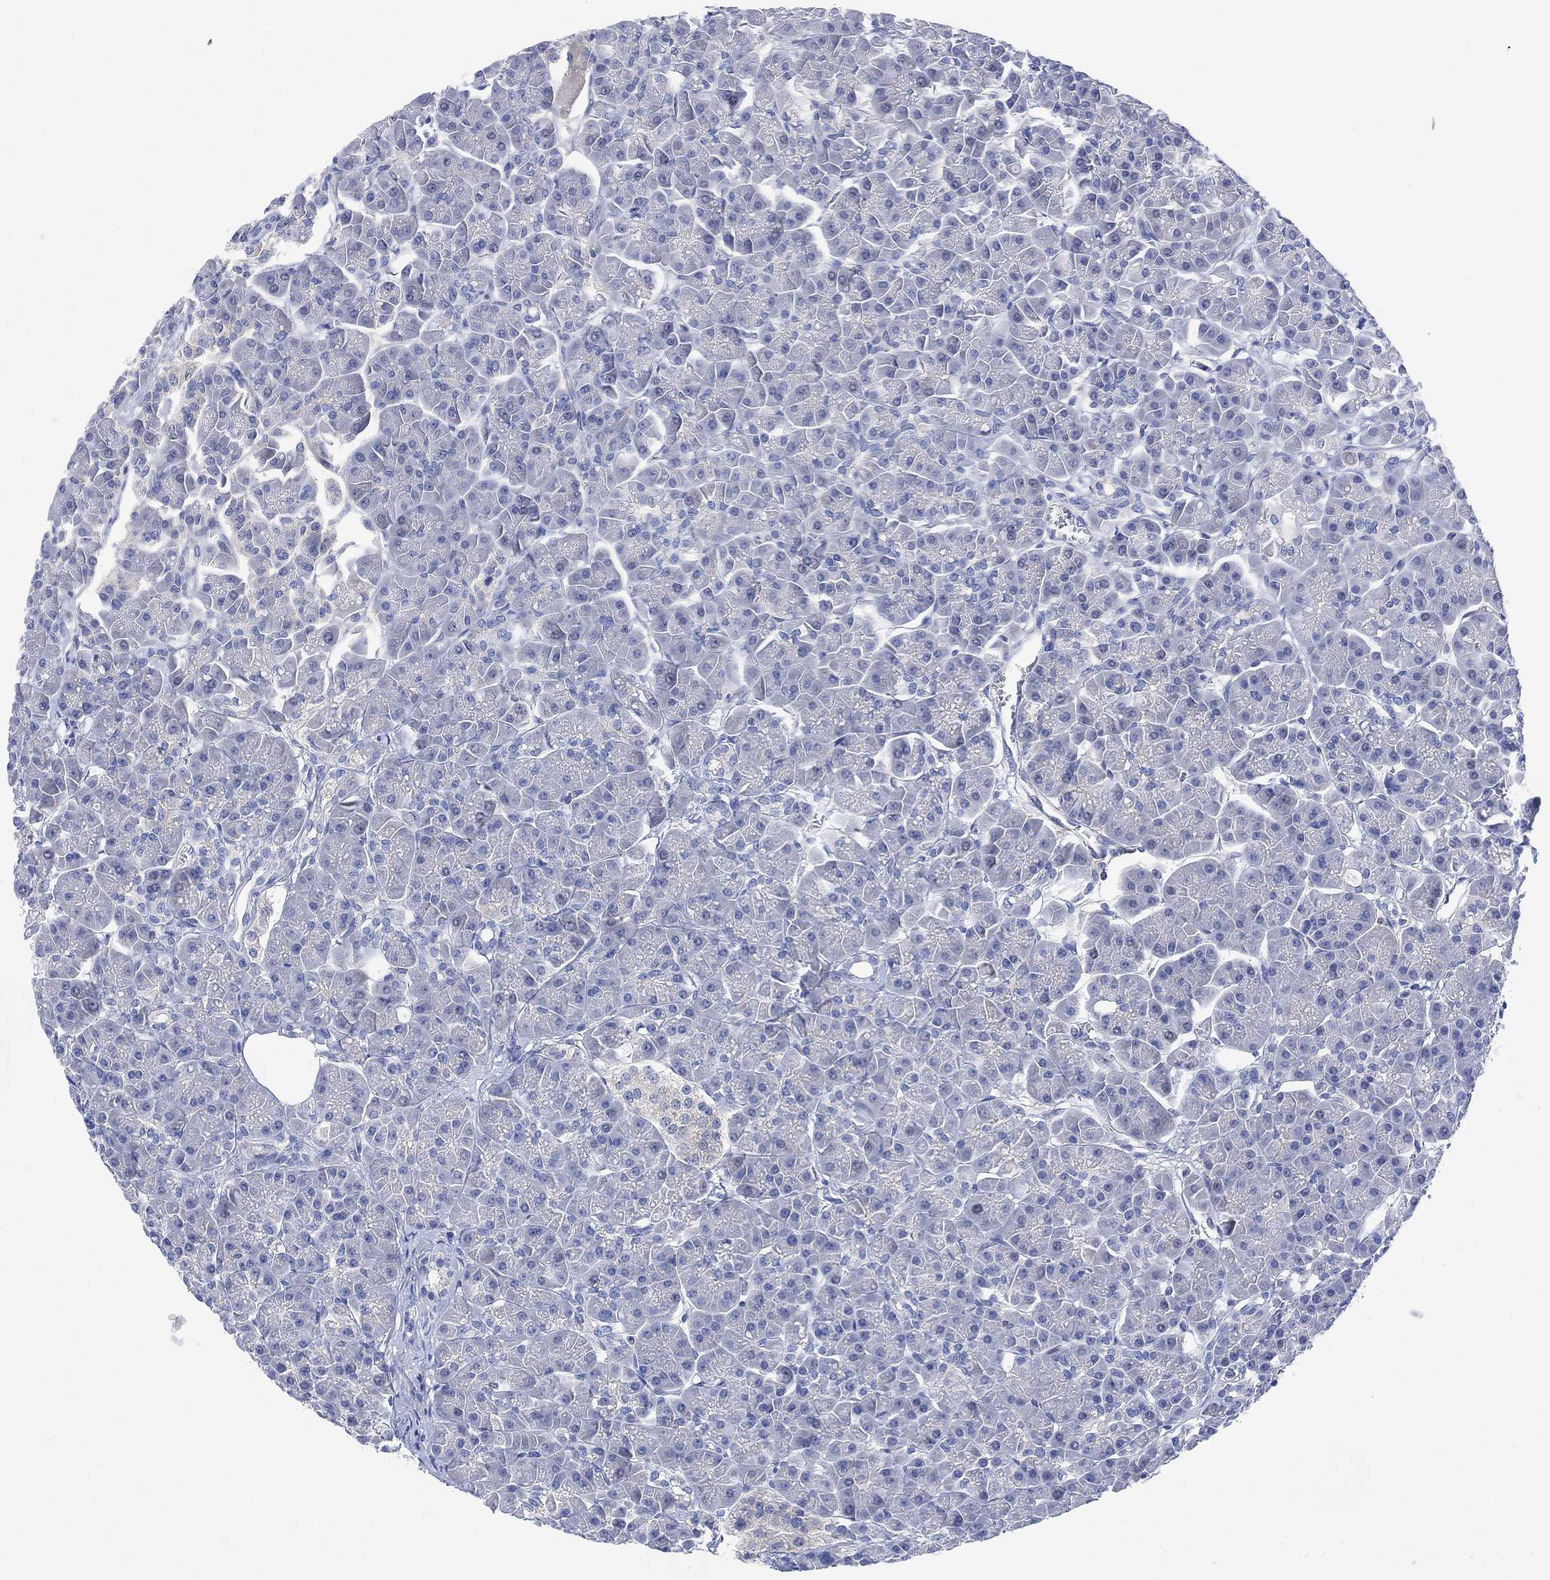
{"staining": {"intensity": "negative", "quantity": "none", "location": "none"}, "tissue": "pancreas", "cell_type": "Exocrine glandular cells", "image_type": "normal", "snomed": [{"axis": "morphology", "description": "Normal tissue, NOS"}, {"axis": "topography", "description": "Pancreas"}], "caption": "This photomicrograph is of unremarkable pancreas stained with immunohistochemistry (IHC) to label a protein in brown with the nuclei are counter-stained blue. There is no staining in exocrine glandular cells. The staining is performed using DAB brown chromogen with nuclei counter-stained in using hematoxylin.", "gene": "ARSK", "patient": {"sex": "male", "age": 70}}